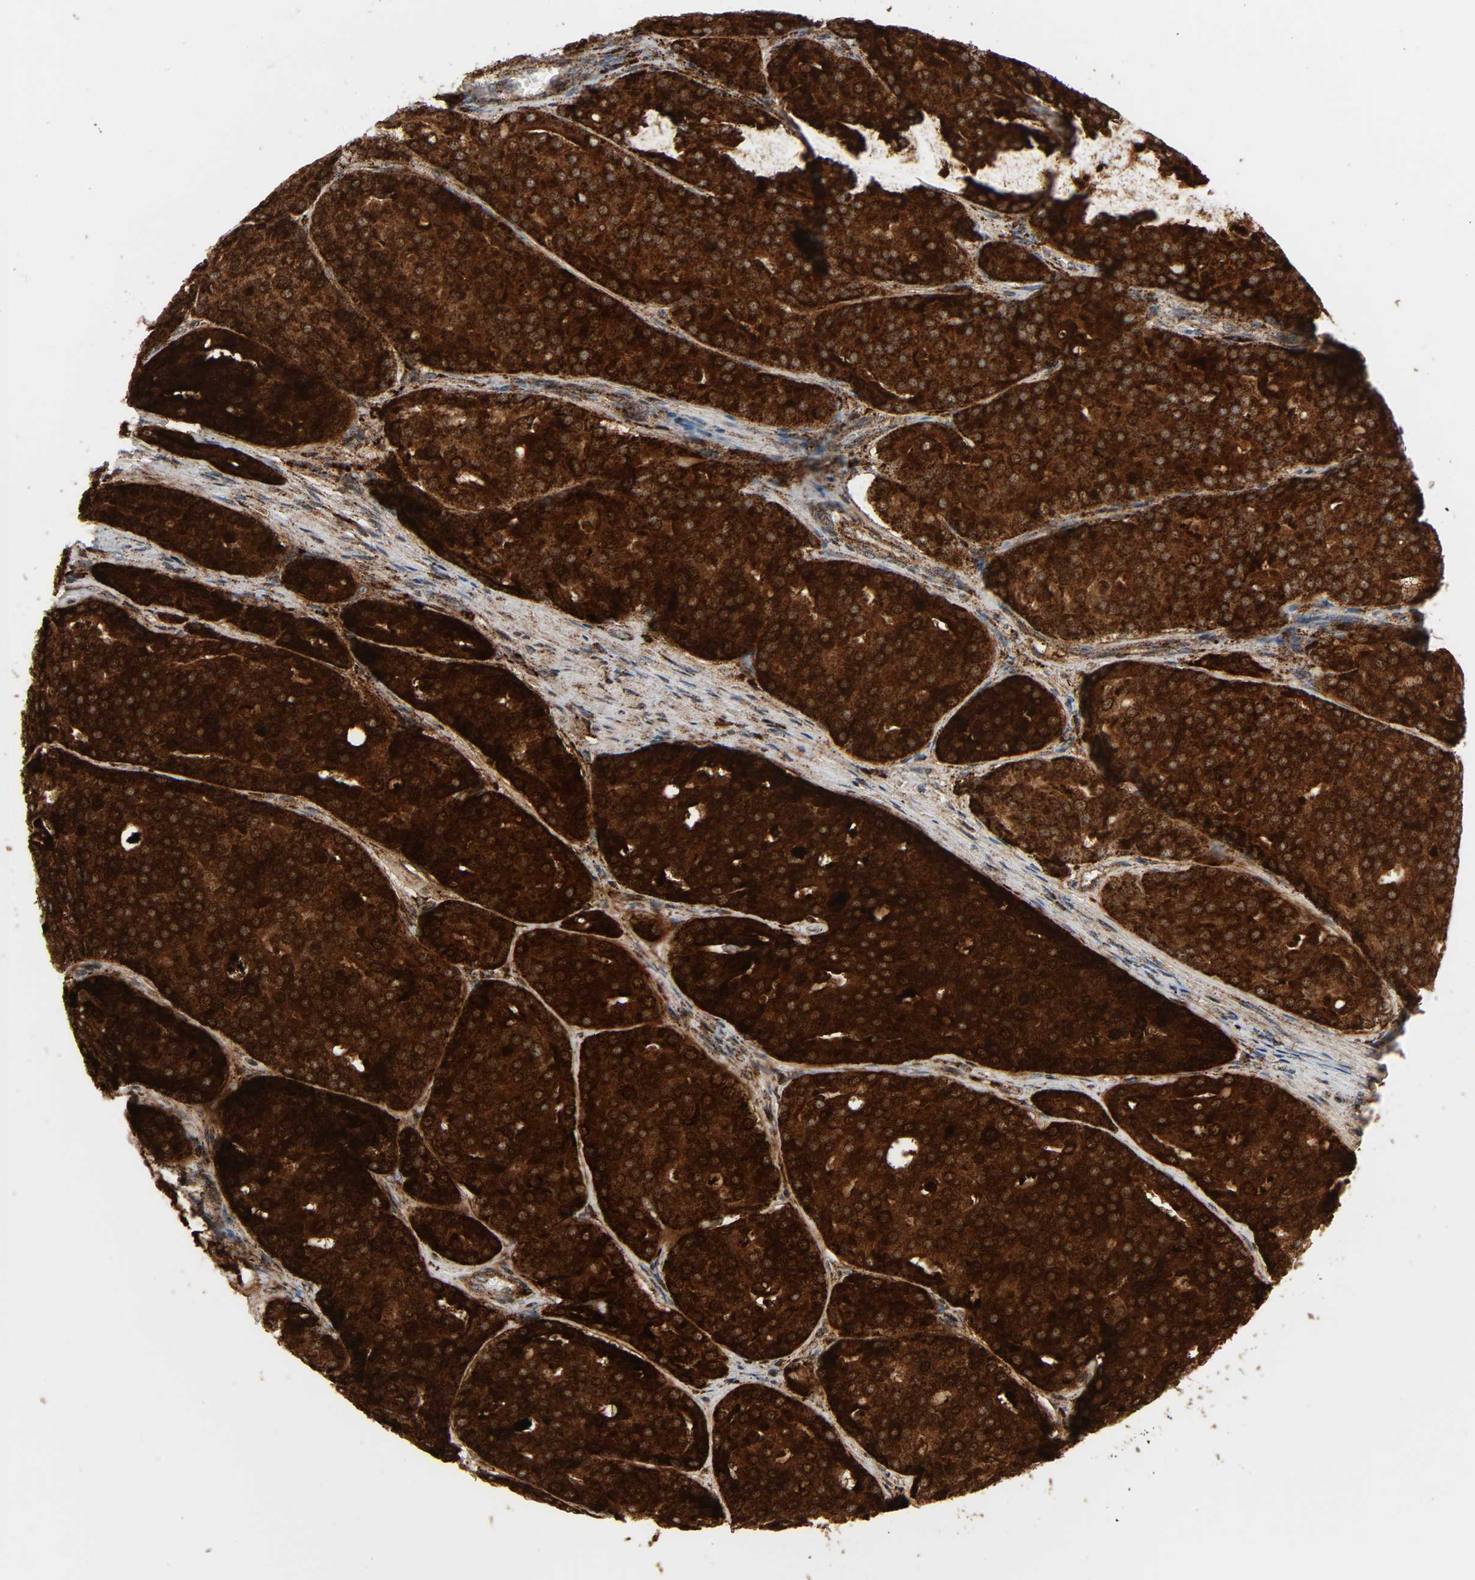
{"staining": {"intensity": "strong", "quantity": ">75%", "location": "cytoplasmic/membranous"}, "tissue": "prostate cancer", "cell_type": "Tumor cells", "image_type": "cancer", "snomed": [{"axis": "morphology", "description": "Adenocarcinoma, High grade"}, {"axis": "topography", "description": "Prostate"}], "caption": "There is high levels of strong cytoplasmic/membranous staining in tumor cells of prostate cancer (adenocarcinoma (high-grade)), as demonstrated by immunohistochemical staining (brown color).", "gene": "PSAP", "patient": {"sex": "male", "age": 64}}